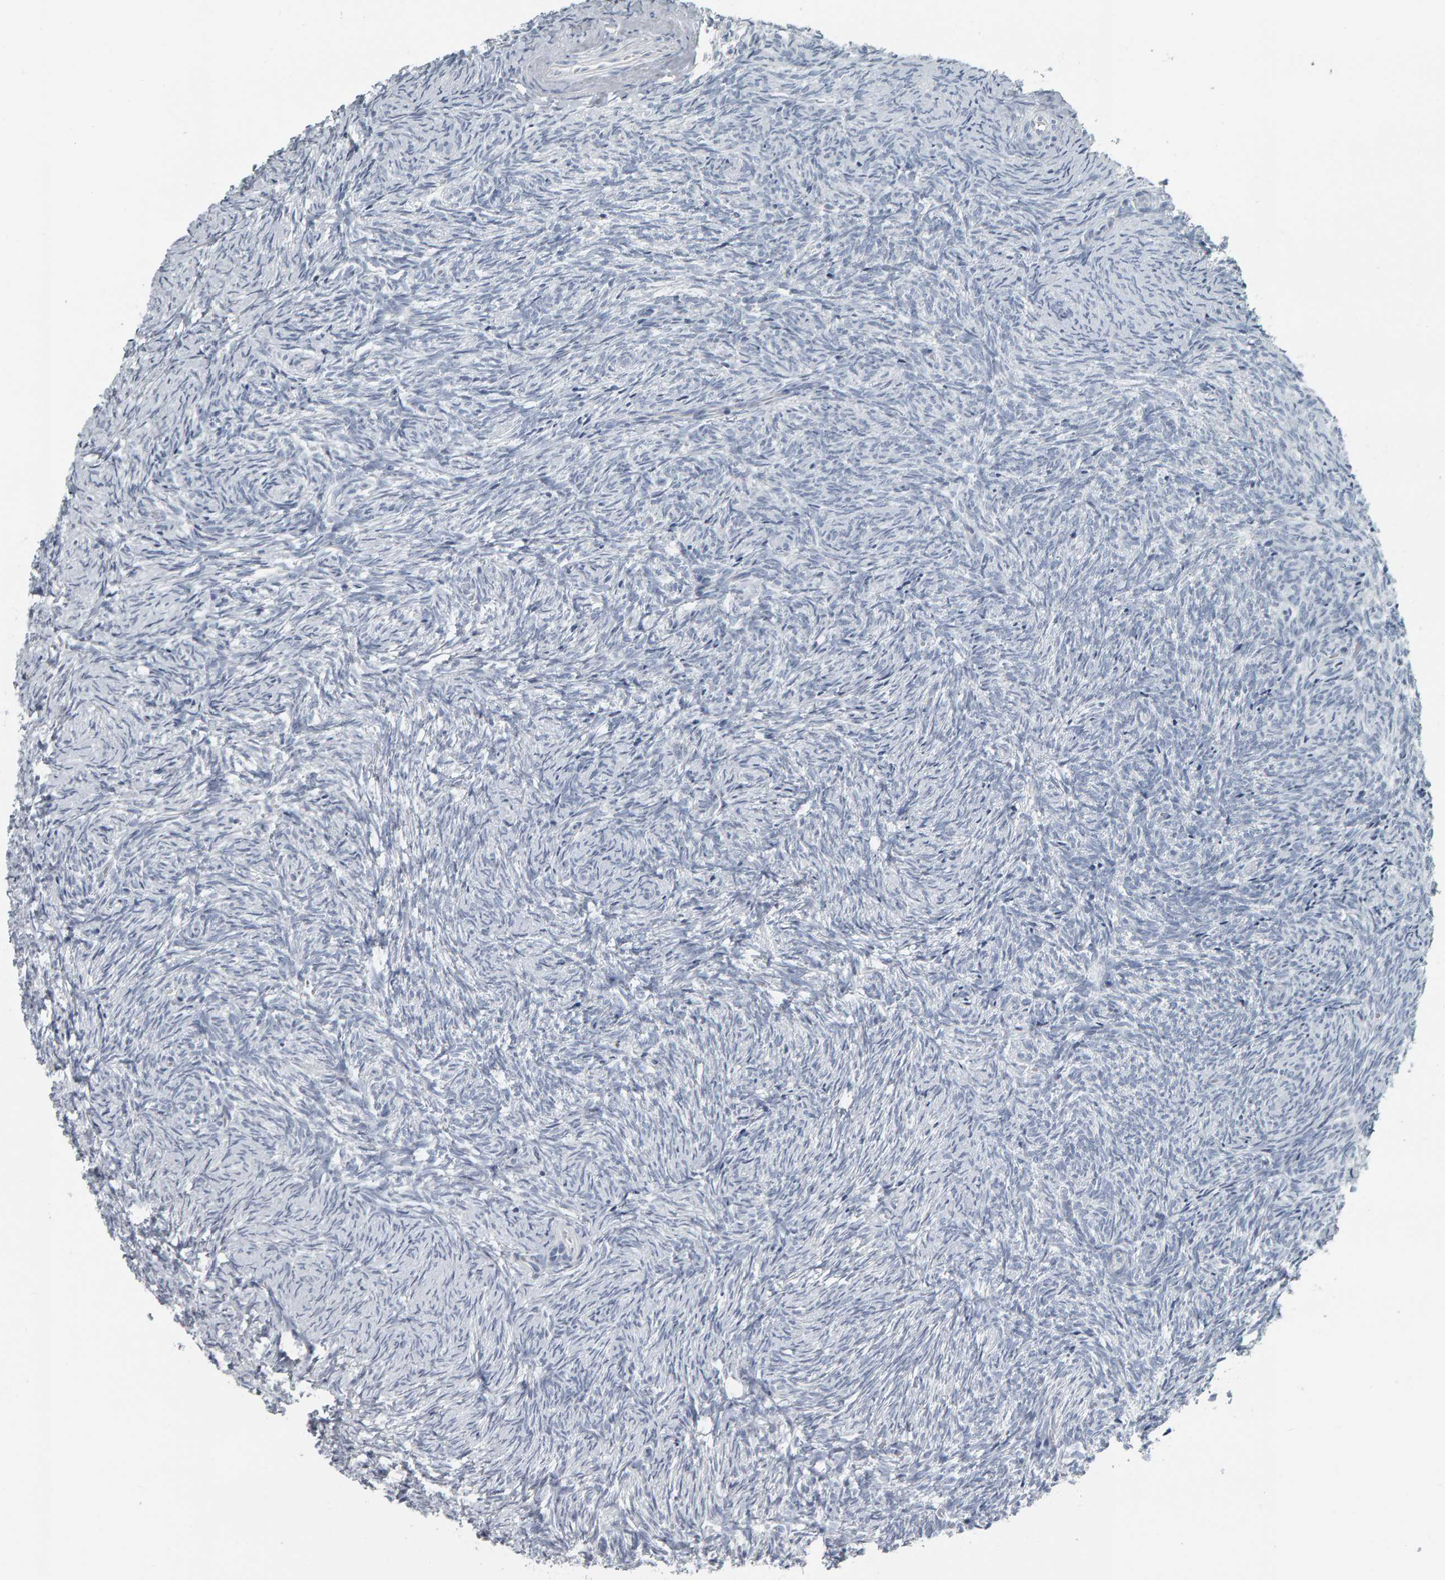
{"staining": {"intensity": "negative", "quantity": "none", "location": "none"}, "tissue": "ovary", "cell_type": "Follicle cells", "image_type": "normal", "snomed": [{"axis": "morphology", "description": "Normal tissue, NOS"}, {"axis": "topography", "description": "Ovary"}], "caption": "IHC image of benign ovary: human ovary stained with DAB (3,3'-diaminobenzidine) displays no significant protein expression in follicle cells.", "gene": "PYY", "patient": {"sex": "female", "age": 41}}